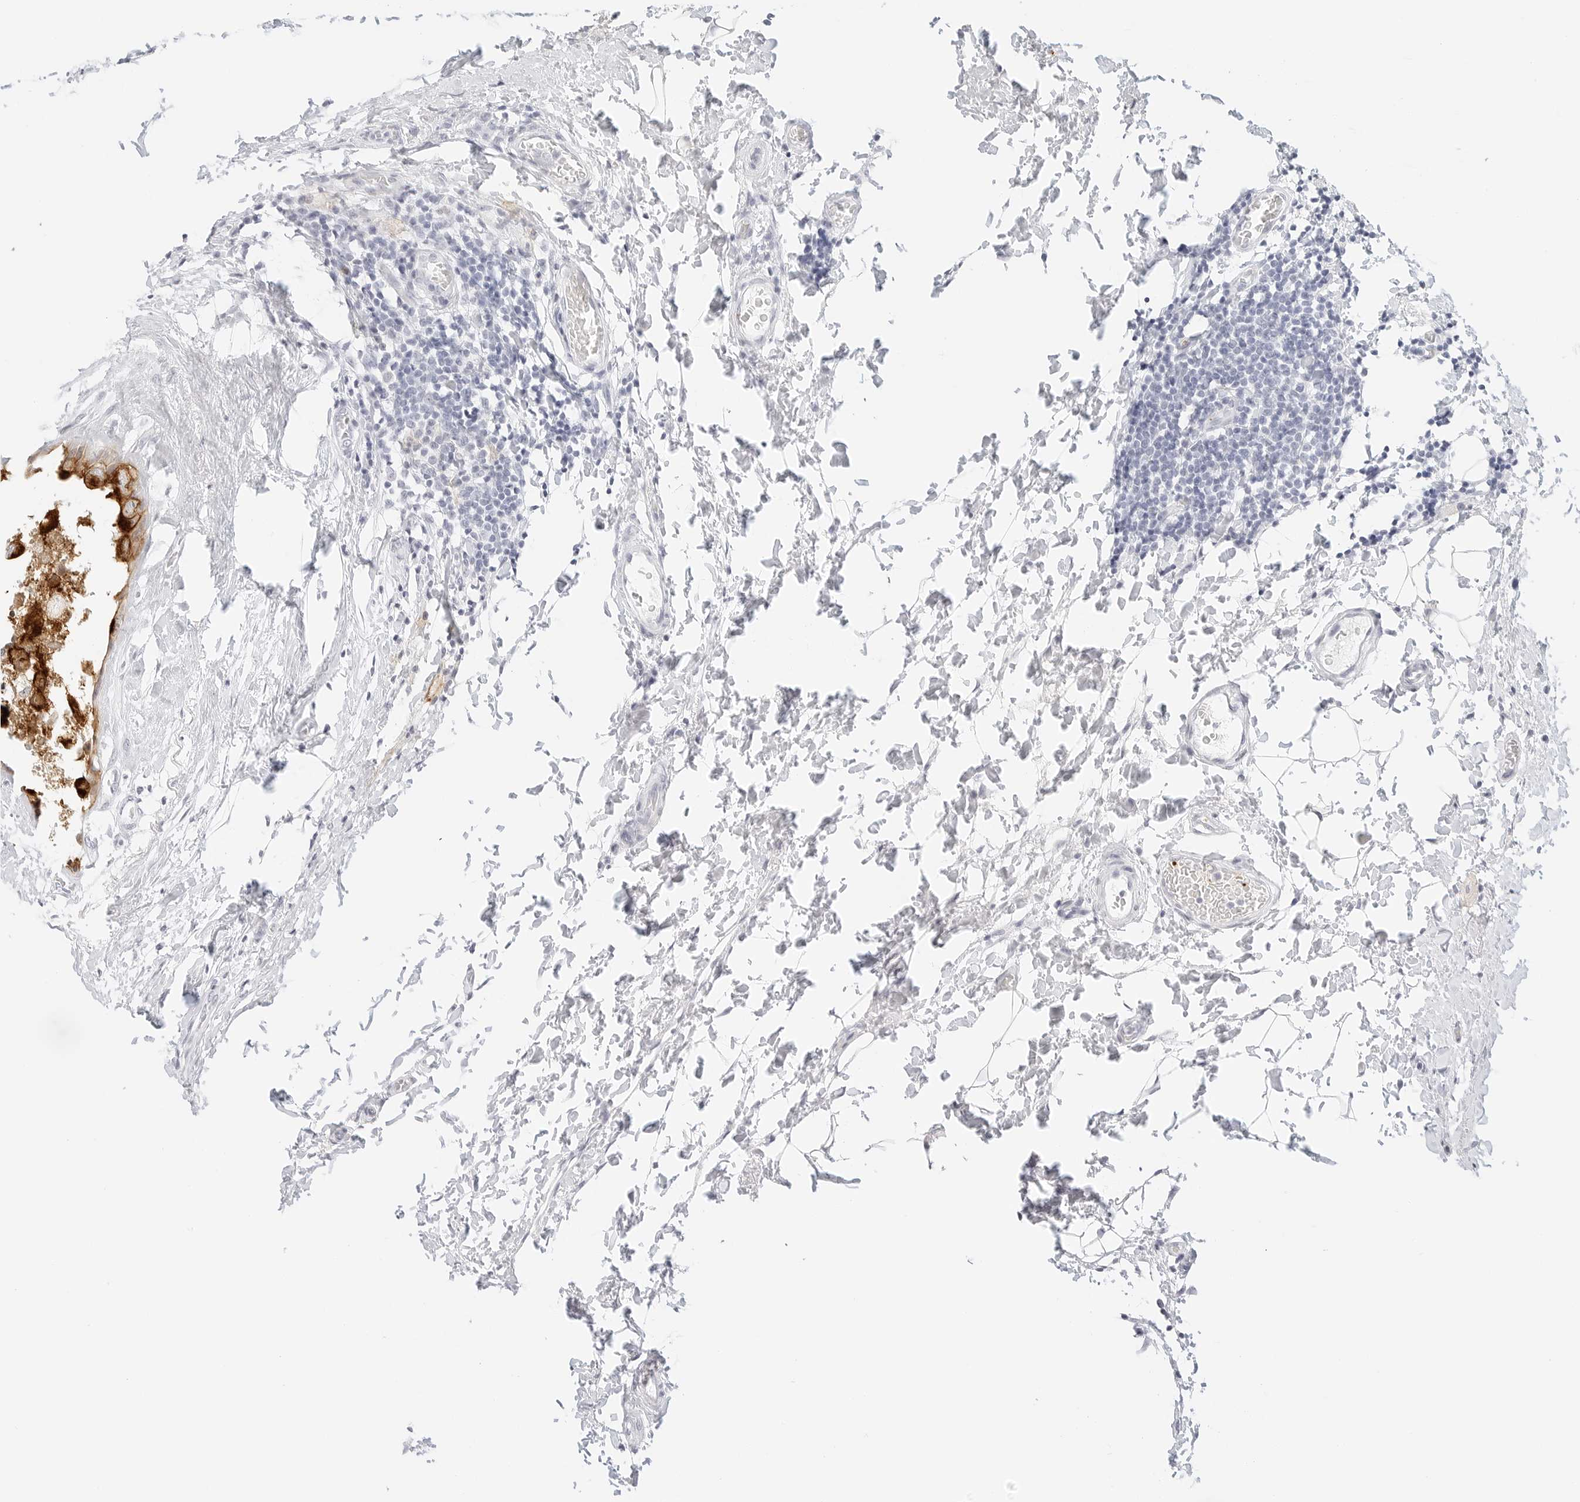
{"staining": {"intensity": "moderate", "quantity": ">75%", "location": "cytoplasmic/membranous"}, "tissue": "breast cancer", "cell_type": "Tumor cells", "image_type": "cancer", "snomed": [{"axis": "morphology", "description": "Duct carcinoma"}, {"axis": "topography", "description": "Breast"}], "caption": "IHC photomicrograph of neoplastic tissue: human breast cancer (infiltrating ductal carcinoma) stained using immunohistochemistry (IHC) exhibits medium levels of moderate protein expression localized specifically in the cytoplasmic/membranous of tumor cells, appearing as a cytoplasmic/membranous brown color.", "gene": "CDH1", "patient": {"sex": "female", "age": 62}}